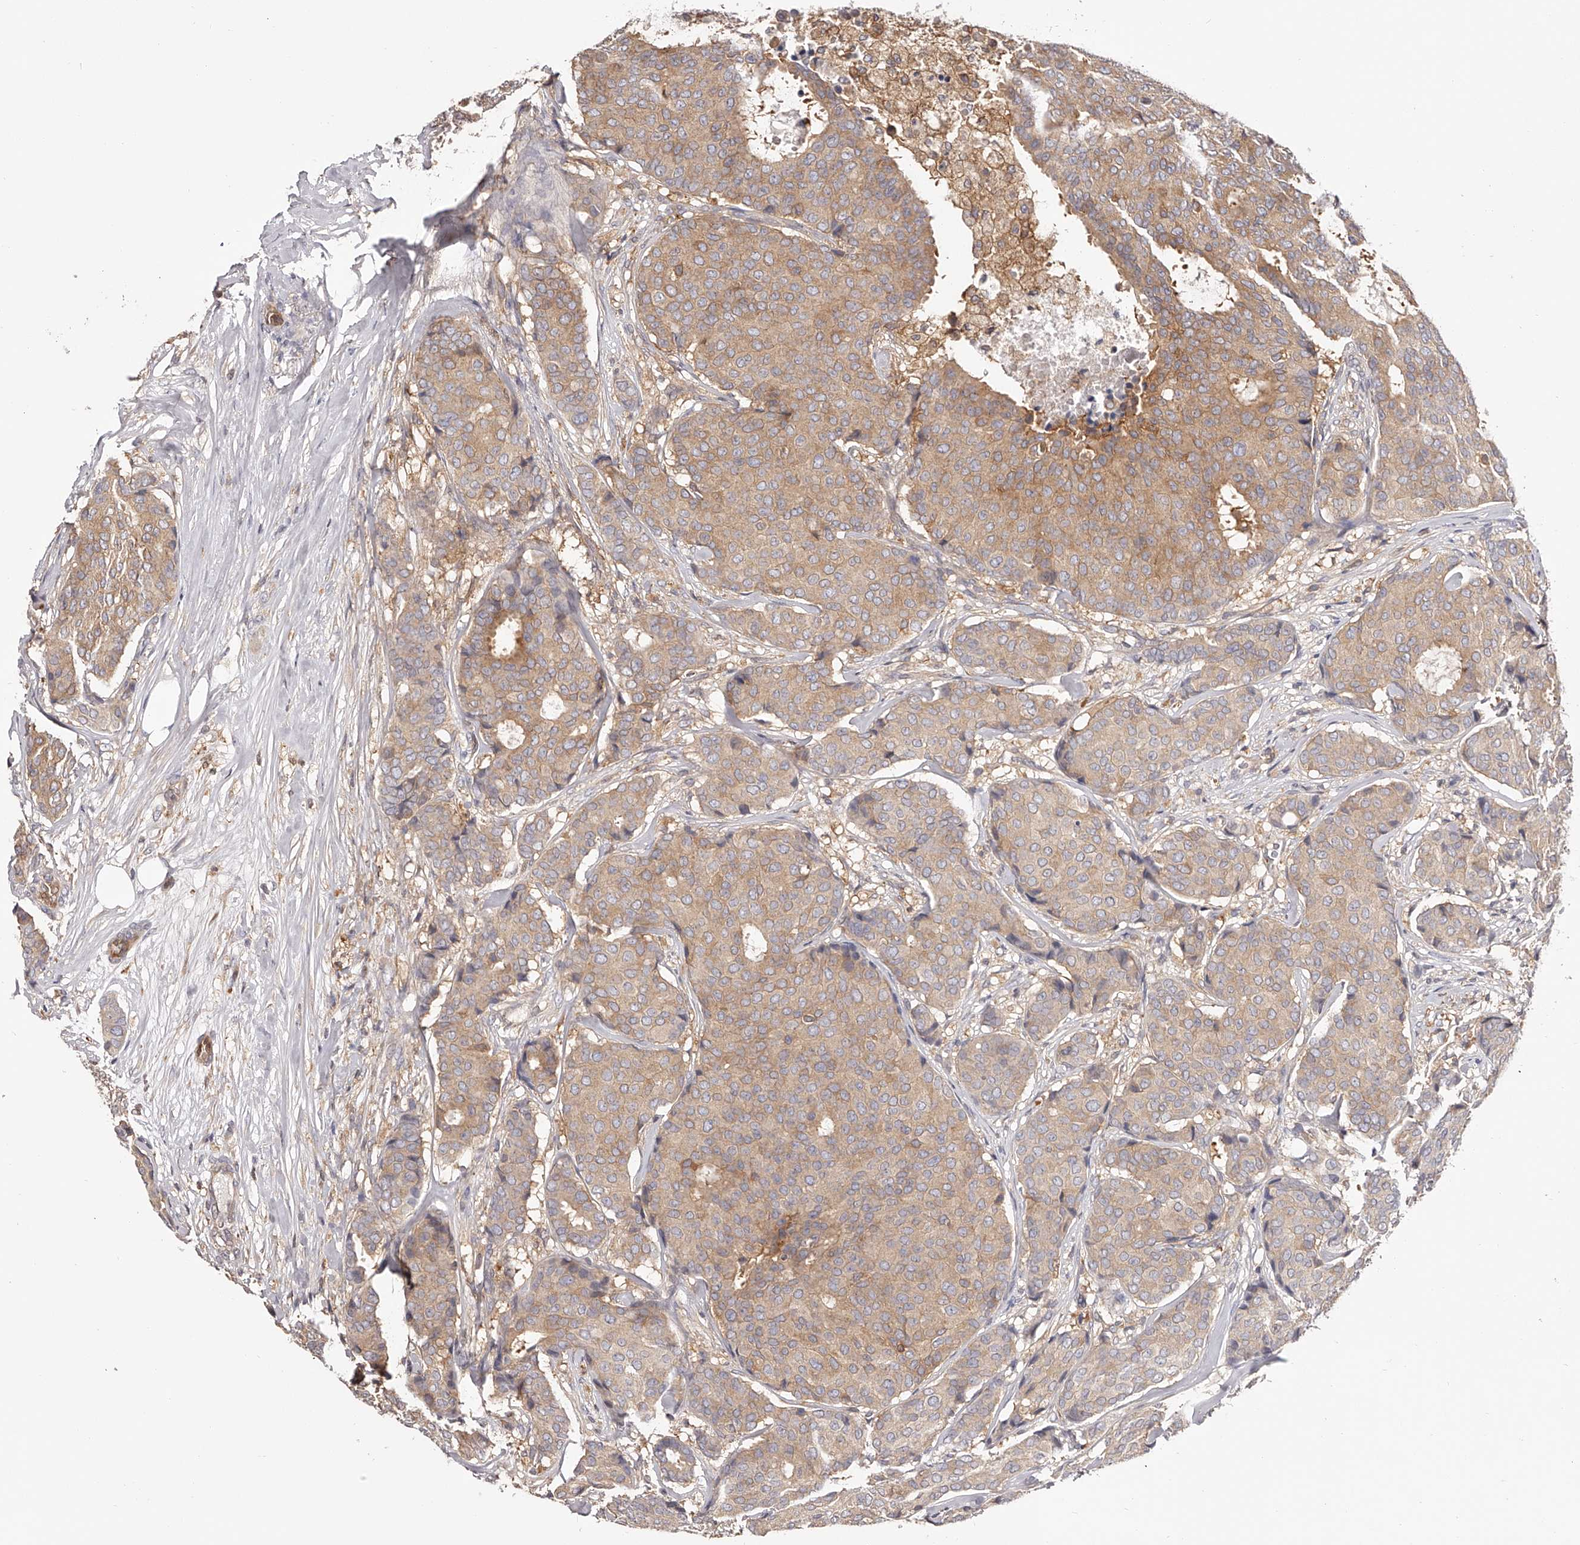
{"staining": {"intensity": "moderate", "quantity": ">75%", "location": "cytoplasmic/membranous"}, "tissue": "breast cancer", "cell_type": "Tumor cells", "image_type": "cancer", "snomed": [{"axis": "morphology", "description": "Duct carcinoma"}, {"axis": "topography", "description": "Breast"}], "caption": "Immunohistochemical staining of human breast cancer exhibits moderate cytoplasmic/membranous protein positivity in approximately >75% of tumor cells. The staining was performed using DAB to visualize the protein expression in brown, while the nuclei were stained in blue with hematoxylin (Magnification: 20x).", "gene": "LAP3", "patient": {"sex": "female", "age": 75}}